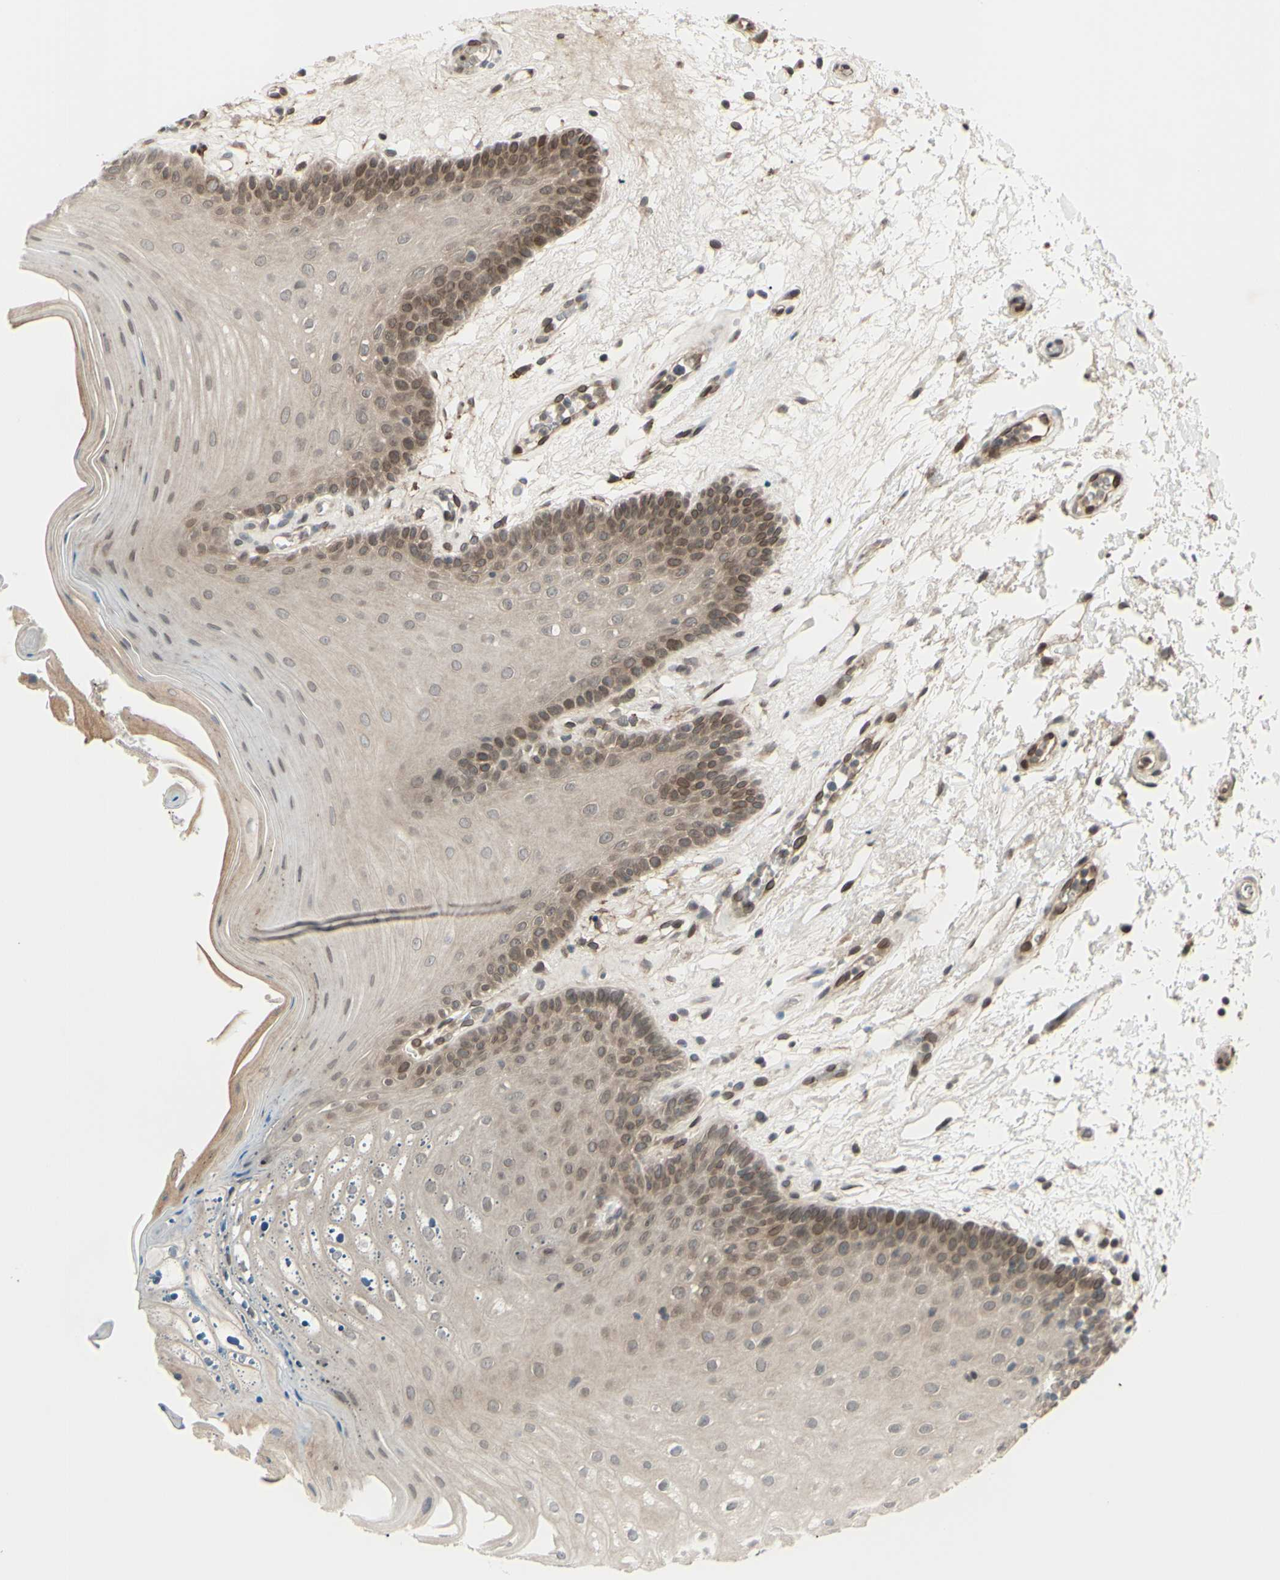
{"staining": {"intensity": "moderate", "quantity": ">75%", "location": "cytoplasmic/membranous,nuclear"}, "tissue": "oral mucosa", "cell_type": "Squamous epithelial cells", "image_type": "normal", "snomed": [{"axis": "morphology", "description": "Normal tissue, NOS"}, {"axis": "morphology", "description": "Squamous cell carcinoma, NOS"}, {"axis": "topography", "description": "Skeletal muscle"}, {"axis": "topography", "description": "Oral tissue"}, {"axis": "topography", "description": "Head-Neck"}], "caption": "This micrograph exhibits immunohistochemistry staining of normal human oral mucosa, with medium moderate cytoplasmic/membranous,nuclear staining in about >75% of squamous epithelial cells.", "gene": "MLF2", "patient": {"sex": "male", "age": 71}}